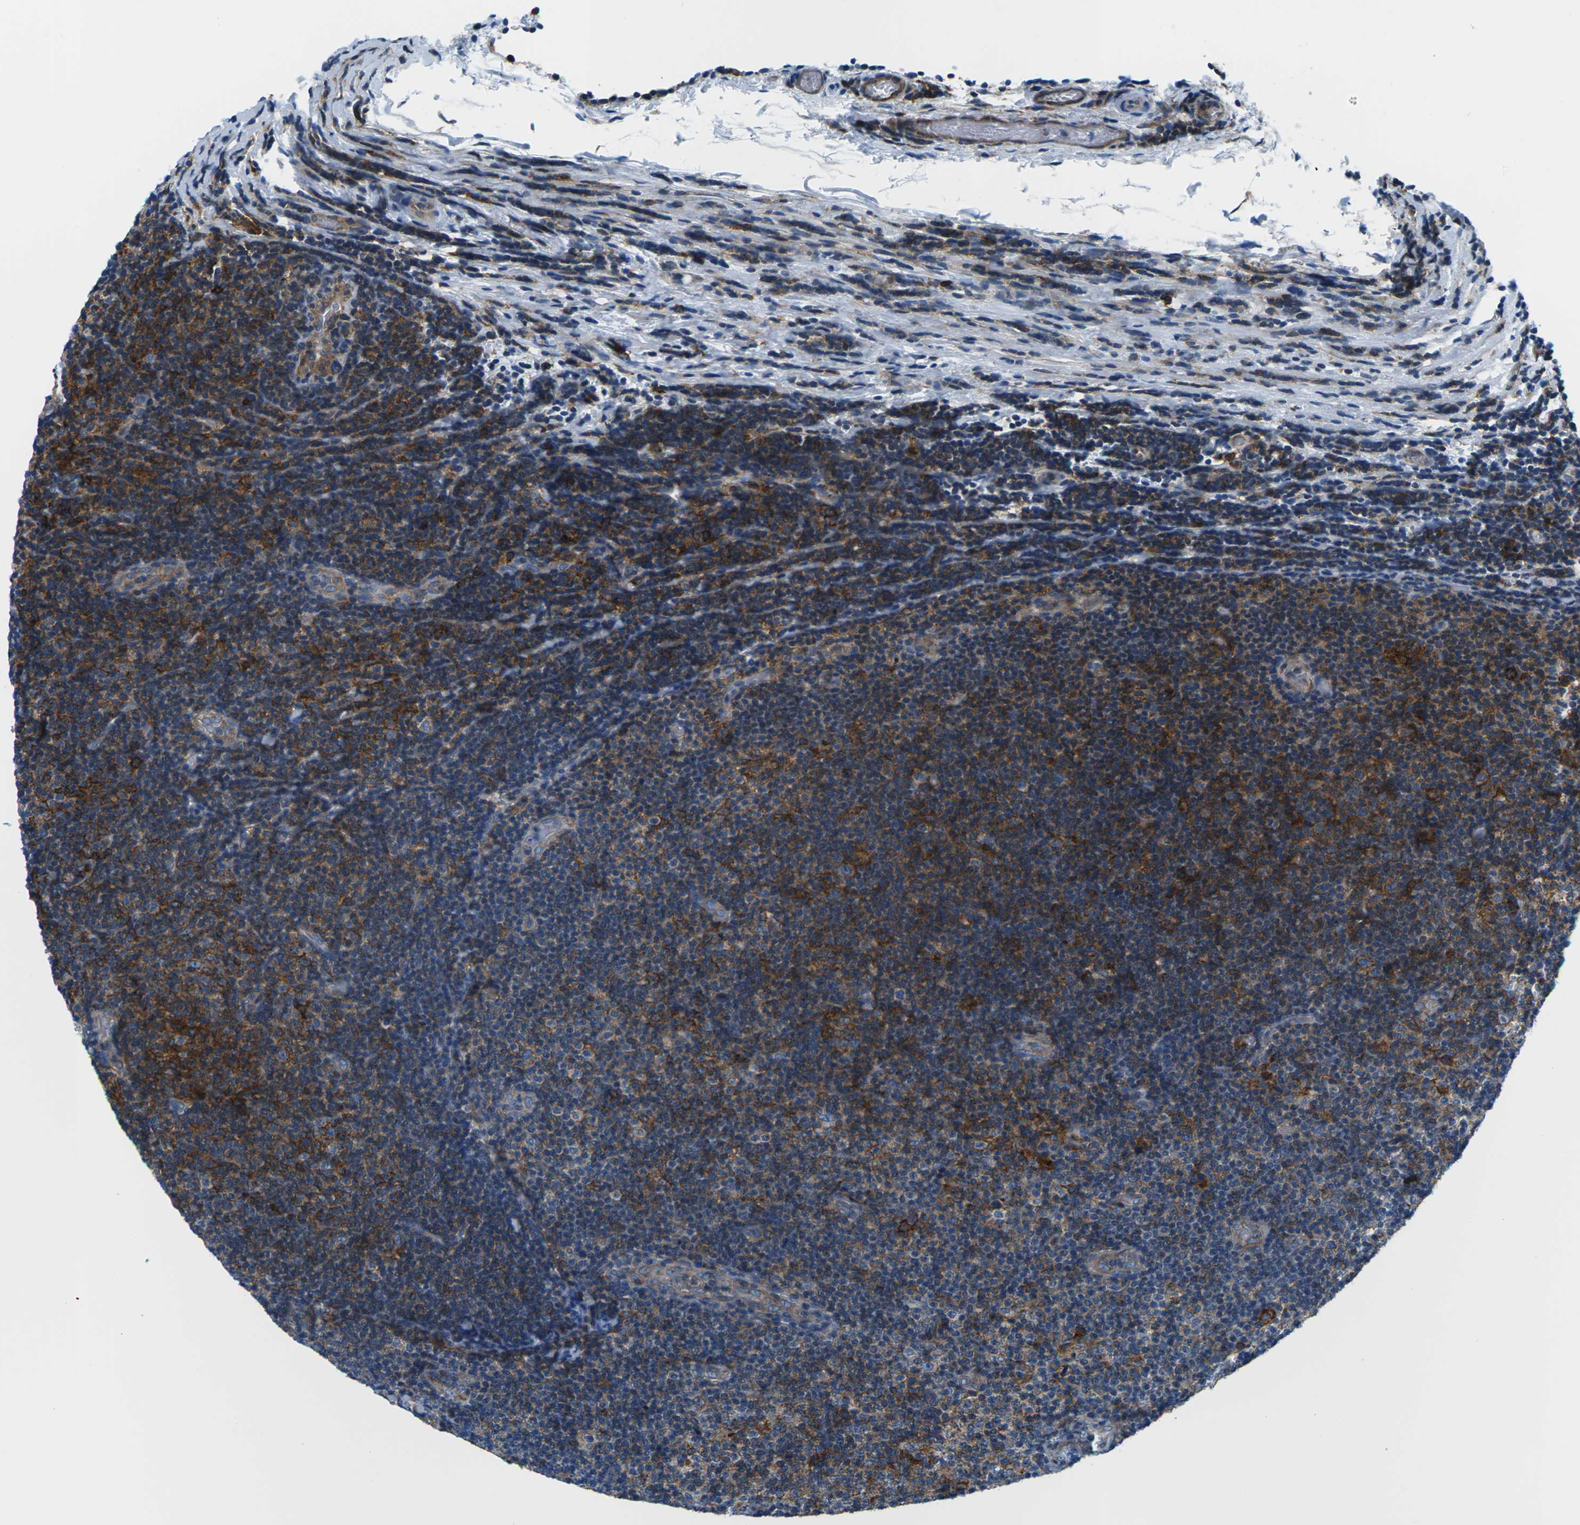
{"staining": {"intensity": "strong", "quantity": "<25%", "location": "cytoplasmic/membranous"}, "tissue": "lymphoma", "cell_type": "Tumor cells", "image_type": "cancer", "snomed": [{"axis": "morphology", "description": "Malignant lymphoma, non-Hodgkin's type, Low grade"}, {"axis": "topography", "description": "Lymph node"}], "caption": "A brown stain highlights strong cytoplasmic/membranous staining of a protein in human malignant lymphoma, non-Hodgkin's type (low-grade) tumor cells.", "gene": "SOCS4", "patient": {"sex": "male", "age": 83}}